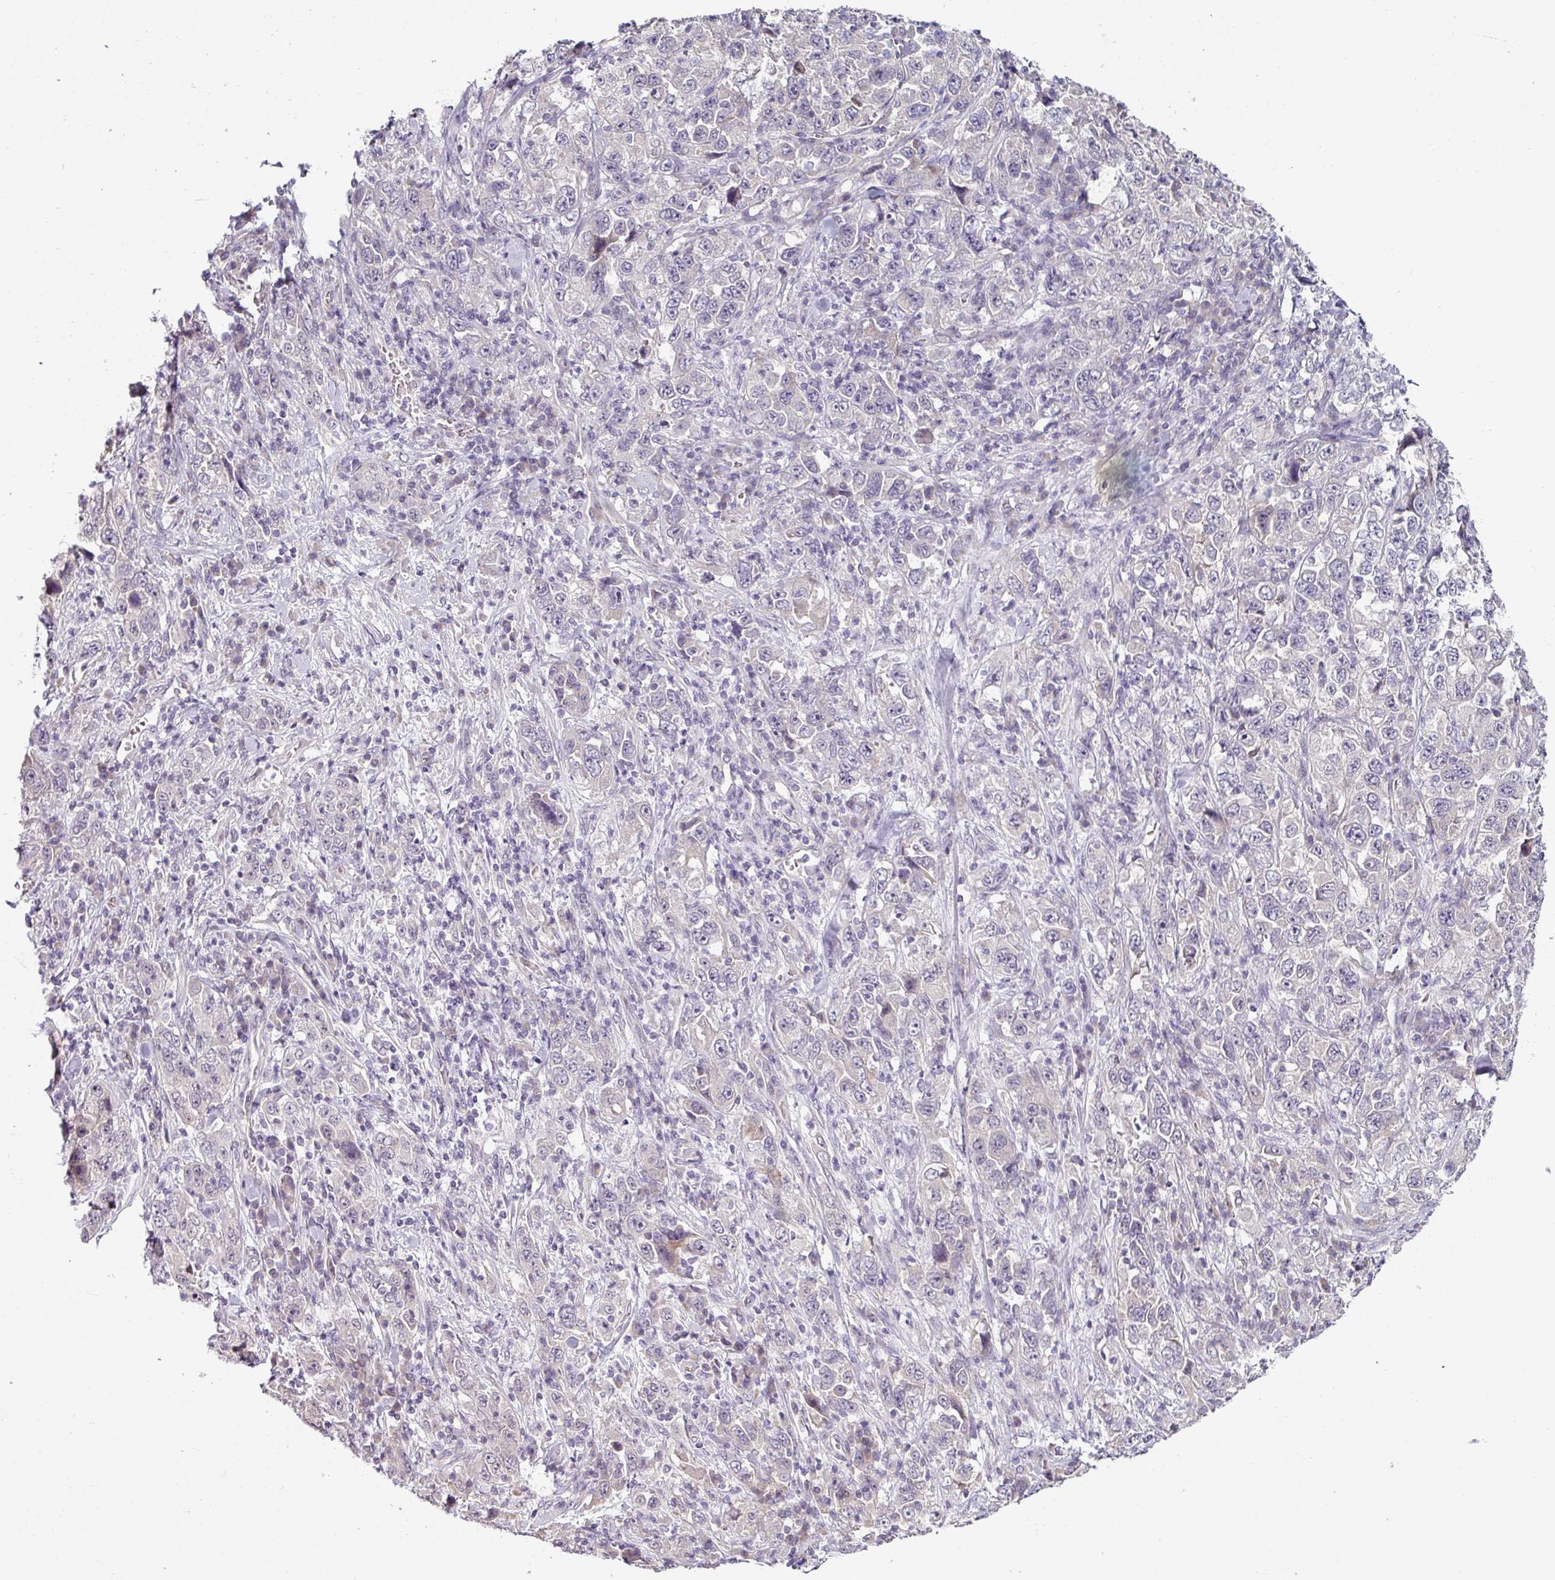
{"staining": {"intensity": "negative", "quantity": "none", "location": "none"}, "tissue": "stomach cancer", "cell_type": "Tumor cells", "image_type": "cancer", "snomed": [{"axis": "morphology", "description": "Normal tissue, NOS"}, {"axis": "morphology", "description": "Adenocarcinoma, NOS"}, {"axis": "topography", "description": "Stomach, upper"}, {"axis": "topography", "description": "Stomach"}], "caption": "This is a image of immunohistochemistry (IHC) staining of stomach adenocarcinoma, which shows no staining in tumor cells. (Stains: DAB IHC with hematoxylin counter stain, Microscopy: brightfield microscopy at high magnification).", "gene": "OR52D1", "patient": {"sex": "male", "age": 59}}